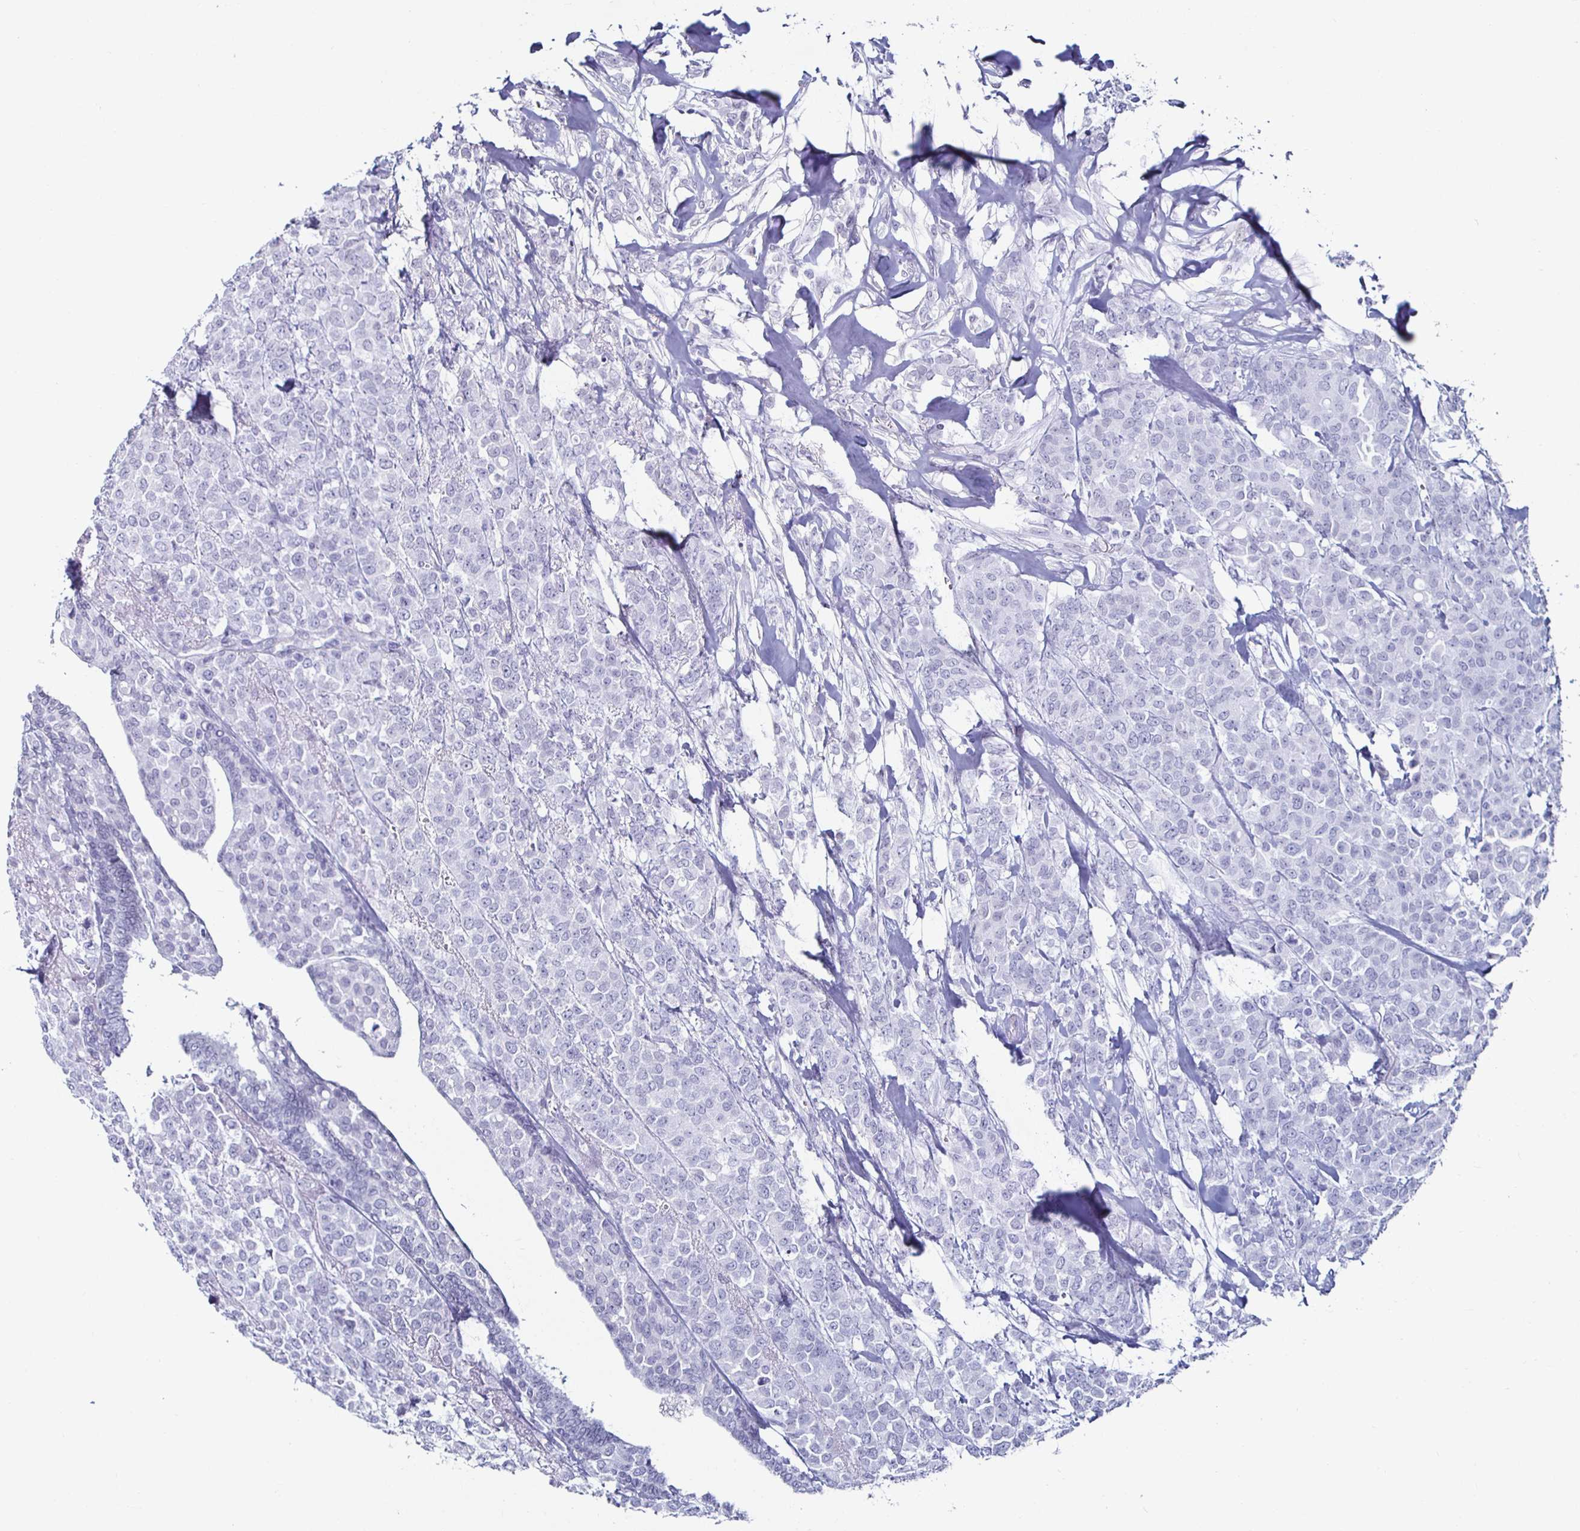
{"staining": {"intensity": "negative", "quantity": "none", "location": "none"}, "tissue": "breast cancer", "cell_type": "Tumor cells", "image_type": "cancer", "snomed": [{"axis": "morphology", "description": "Lobular carcinoma"}, {"axis": "topography", "description": "Breast"}], "caption": "The micrograph exhibits no staining of tumor cells in breast cancer (lobular carcinoma). Brightfield microscopy of immunohistochemistry stained with DAB (brown) and hematoxylin (blue), captured at high magnification.", "gene": "KRT4", "patient": {"sex": "female", "age": 91}}